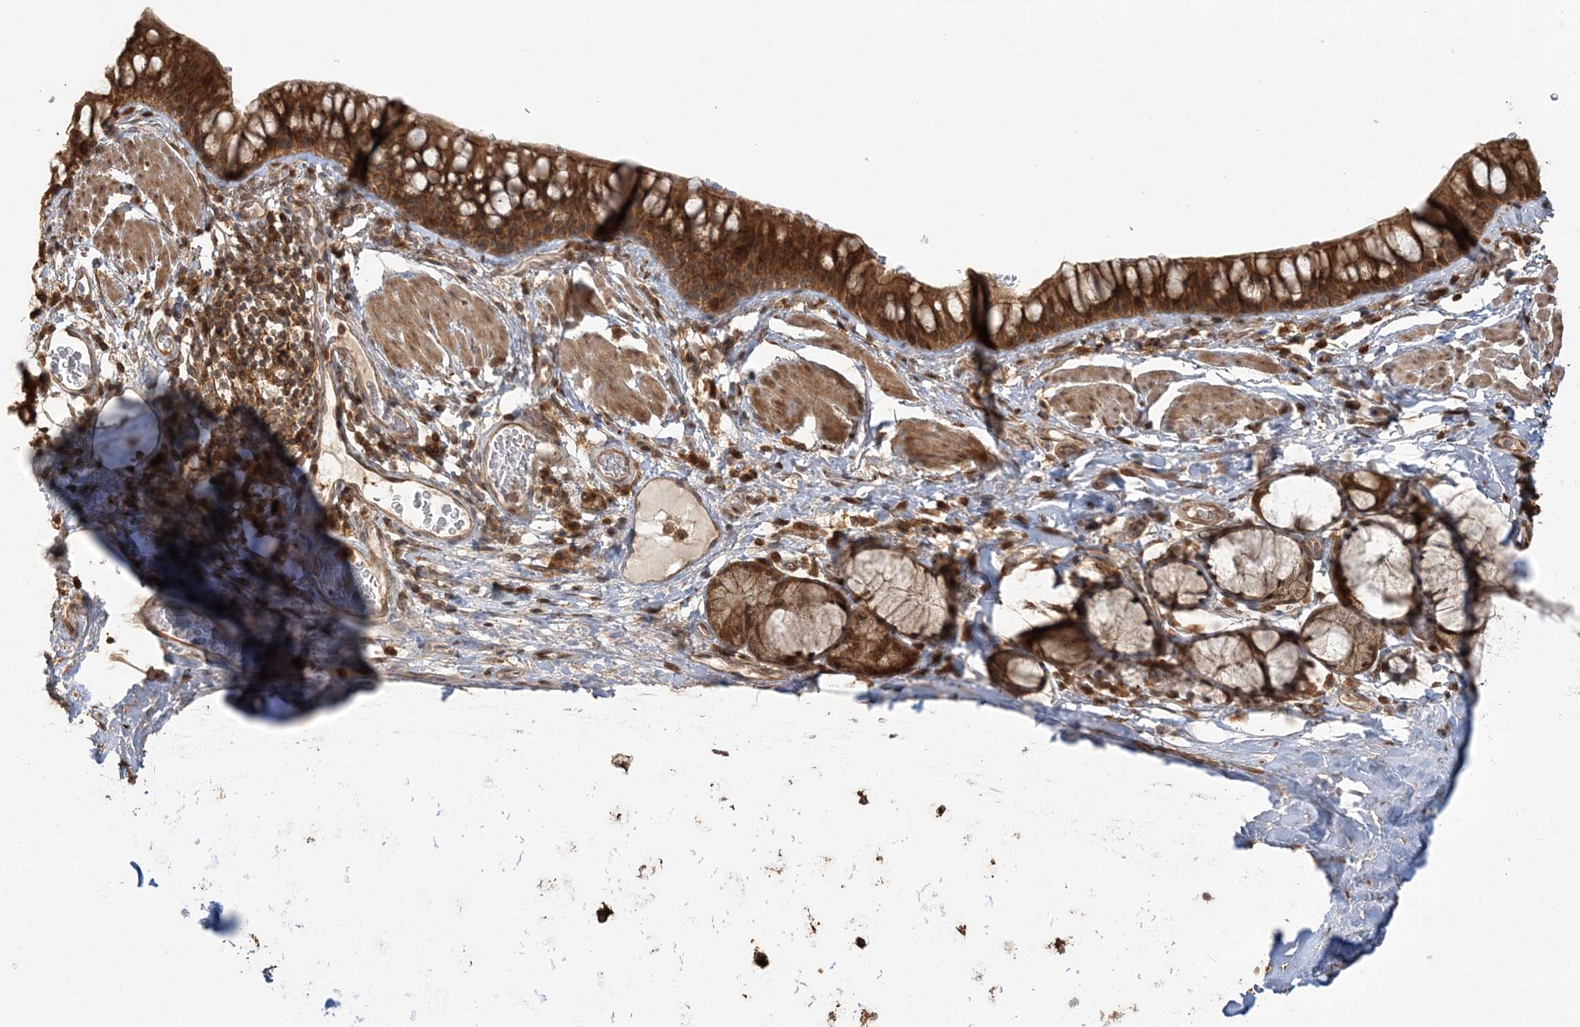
{"staining": {"intensity": "strong", "quantity": ">75%", "location": "cytoplasmic/membranous,nuclear"}, "tissue": "bronchus", "cell_type": "Respiratory epithelial cells", "image_type": "normal", "snomed": [{"axis": "morphology", "description": "Normal tissue, NOS"}, {"axis": "topography", "description": "Cartilage tissue"}, {"axis": "topography", "description": "Bronchus"}], "caption": "Brown immunohistochemical staining in unremarkable bronchus exhibits strong cytoplasmic/membranous,nuclear staining in about >75% of respiratory epithelial cells.", "gene": "CAB39", "patient": {"sex": "female", "age": 36}}